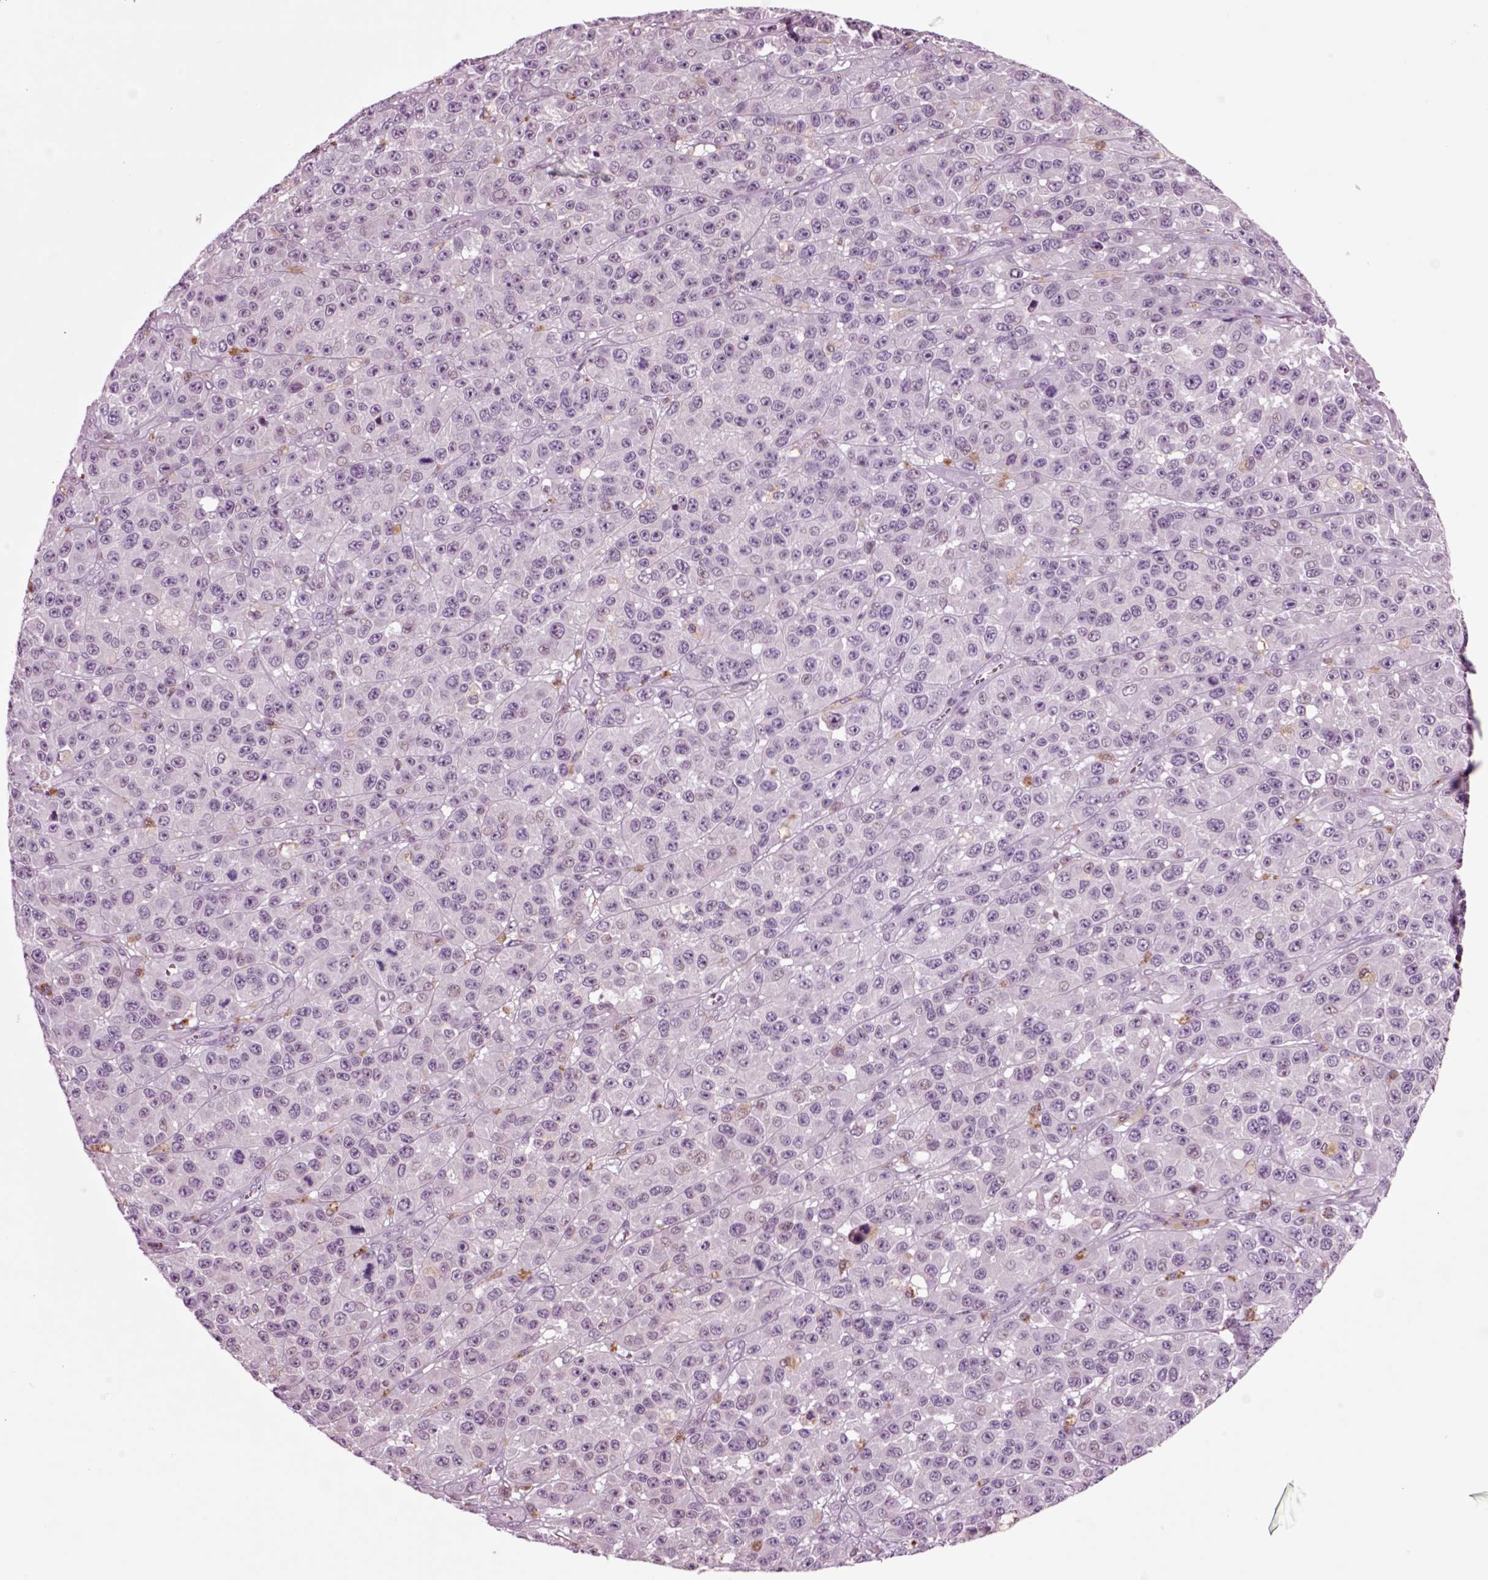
{"staining": {"intensity": "negative", "quantity": "none", "location": "none"}, "tissue": "melanoma", "cell_type": "Tumor cells", "image_type": "cancer", "snomed": [{"axis": "morphology", "description": "Malignant melanoma, NOS"}, {"axis": "topography", "description": "Skin"}], "caption": "A histopathology image of human malignant melanoma is negative for staining in tumor cells. (Brightfield microscopy of DAB (3,3'-diaminobenzidine) immunohistochemistry (IHC) at high magnification).", "gene": "CHGB", "patient": {"sex": "female", "age": 58}}